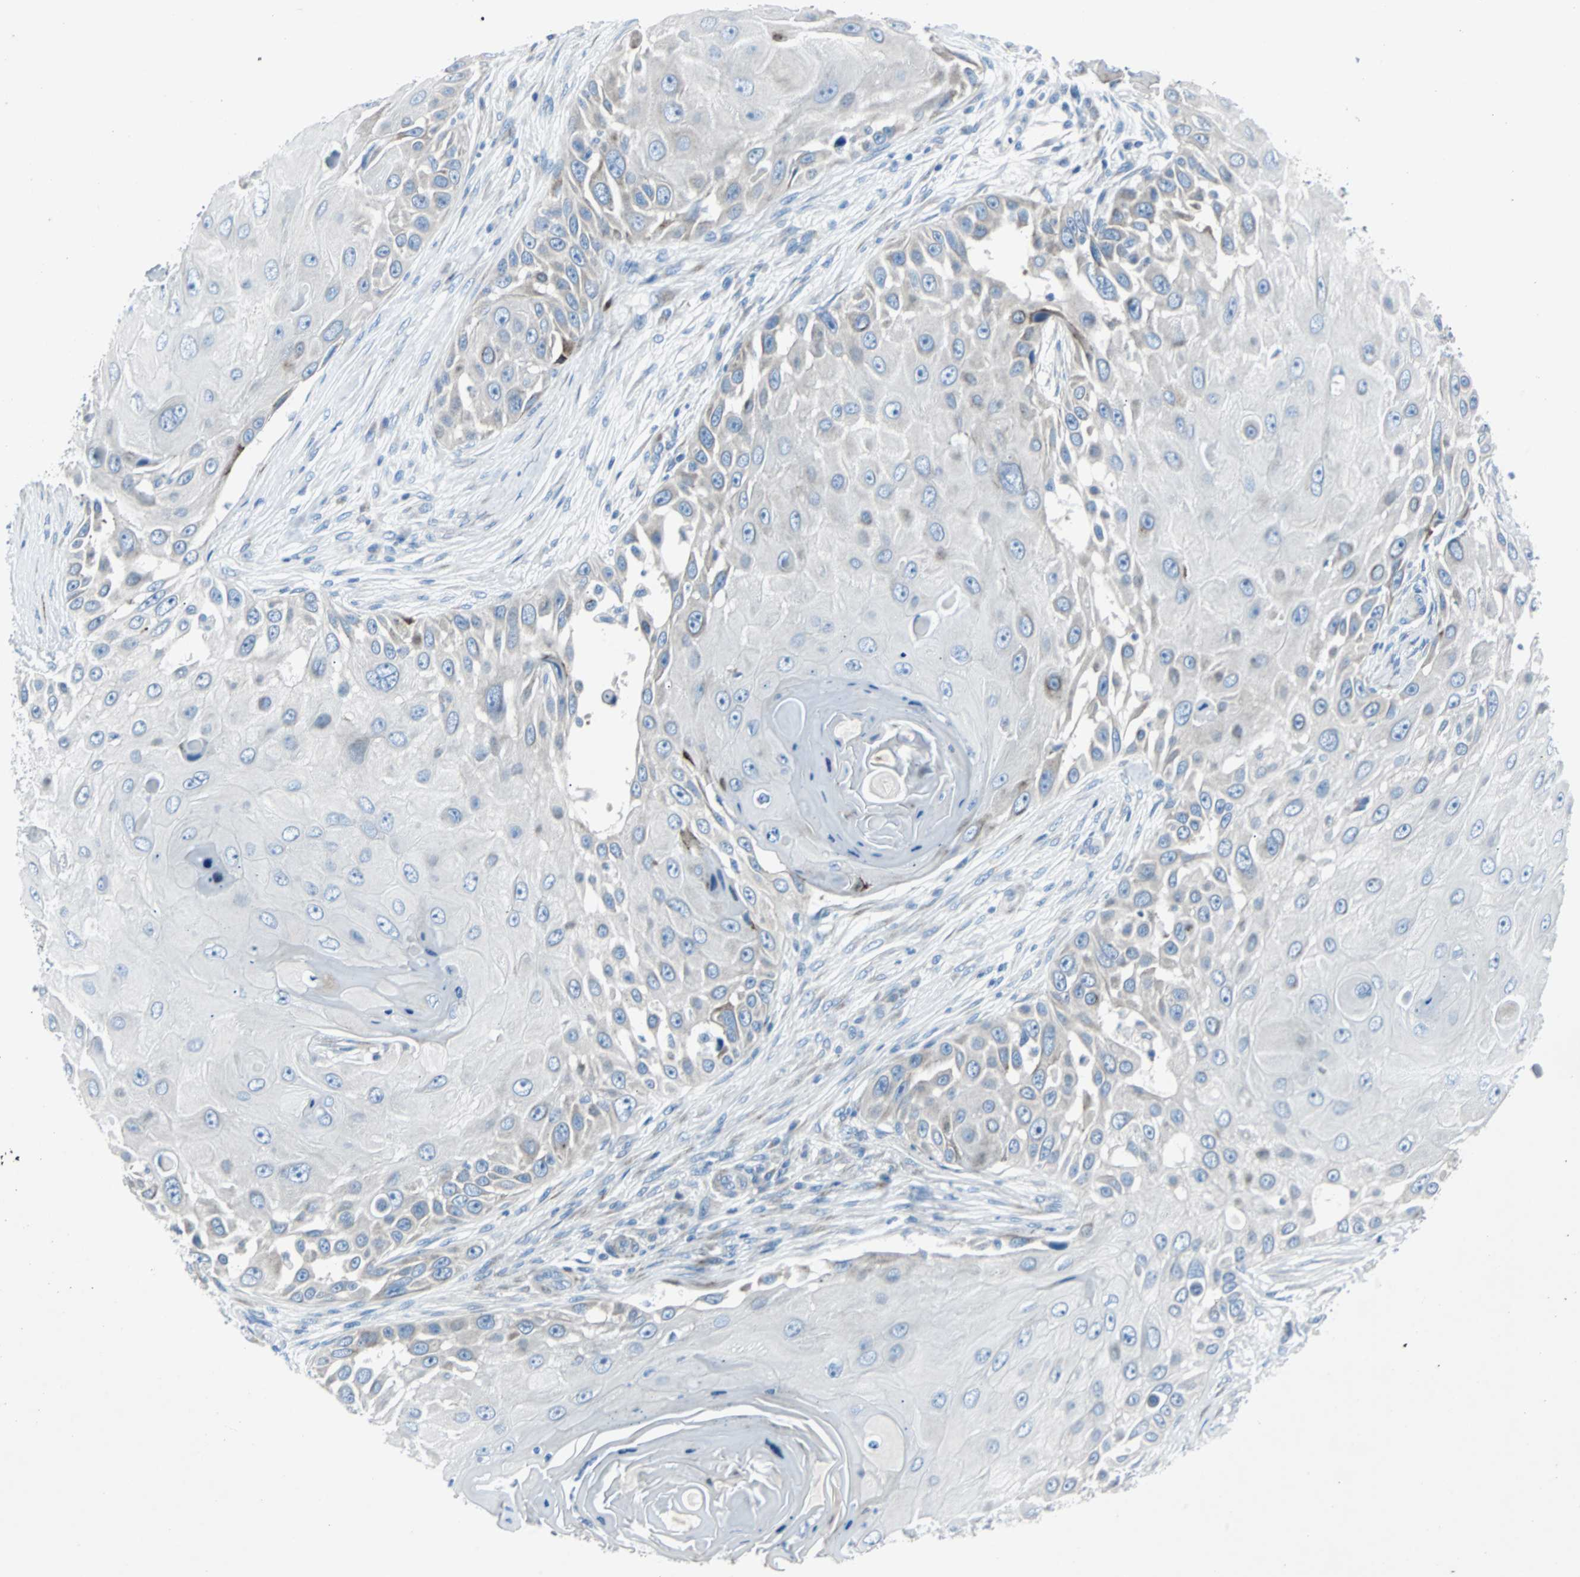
{"staining": {"intensity": "weak", "quantity": "25%-75%", "location": "cytoplasmic/membranous"}, "tissue": "skin cancer", "cell_type": "Tumor cells", "image_type": "cancer", "snomed": [{"axis": "morphology", "description": "Squamous cell carcinoma, NOS"}, {"axis": "topography", "description": "Skin"}], "caption": "A brown stain labels weak cytoplasmic/membranous staining of a protein in human skin squamous cell carcinoma tumor cells.", "gene": "BBC3", "patient": {"sex": "female", "age": 44}}